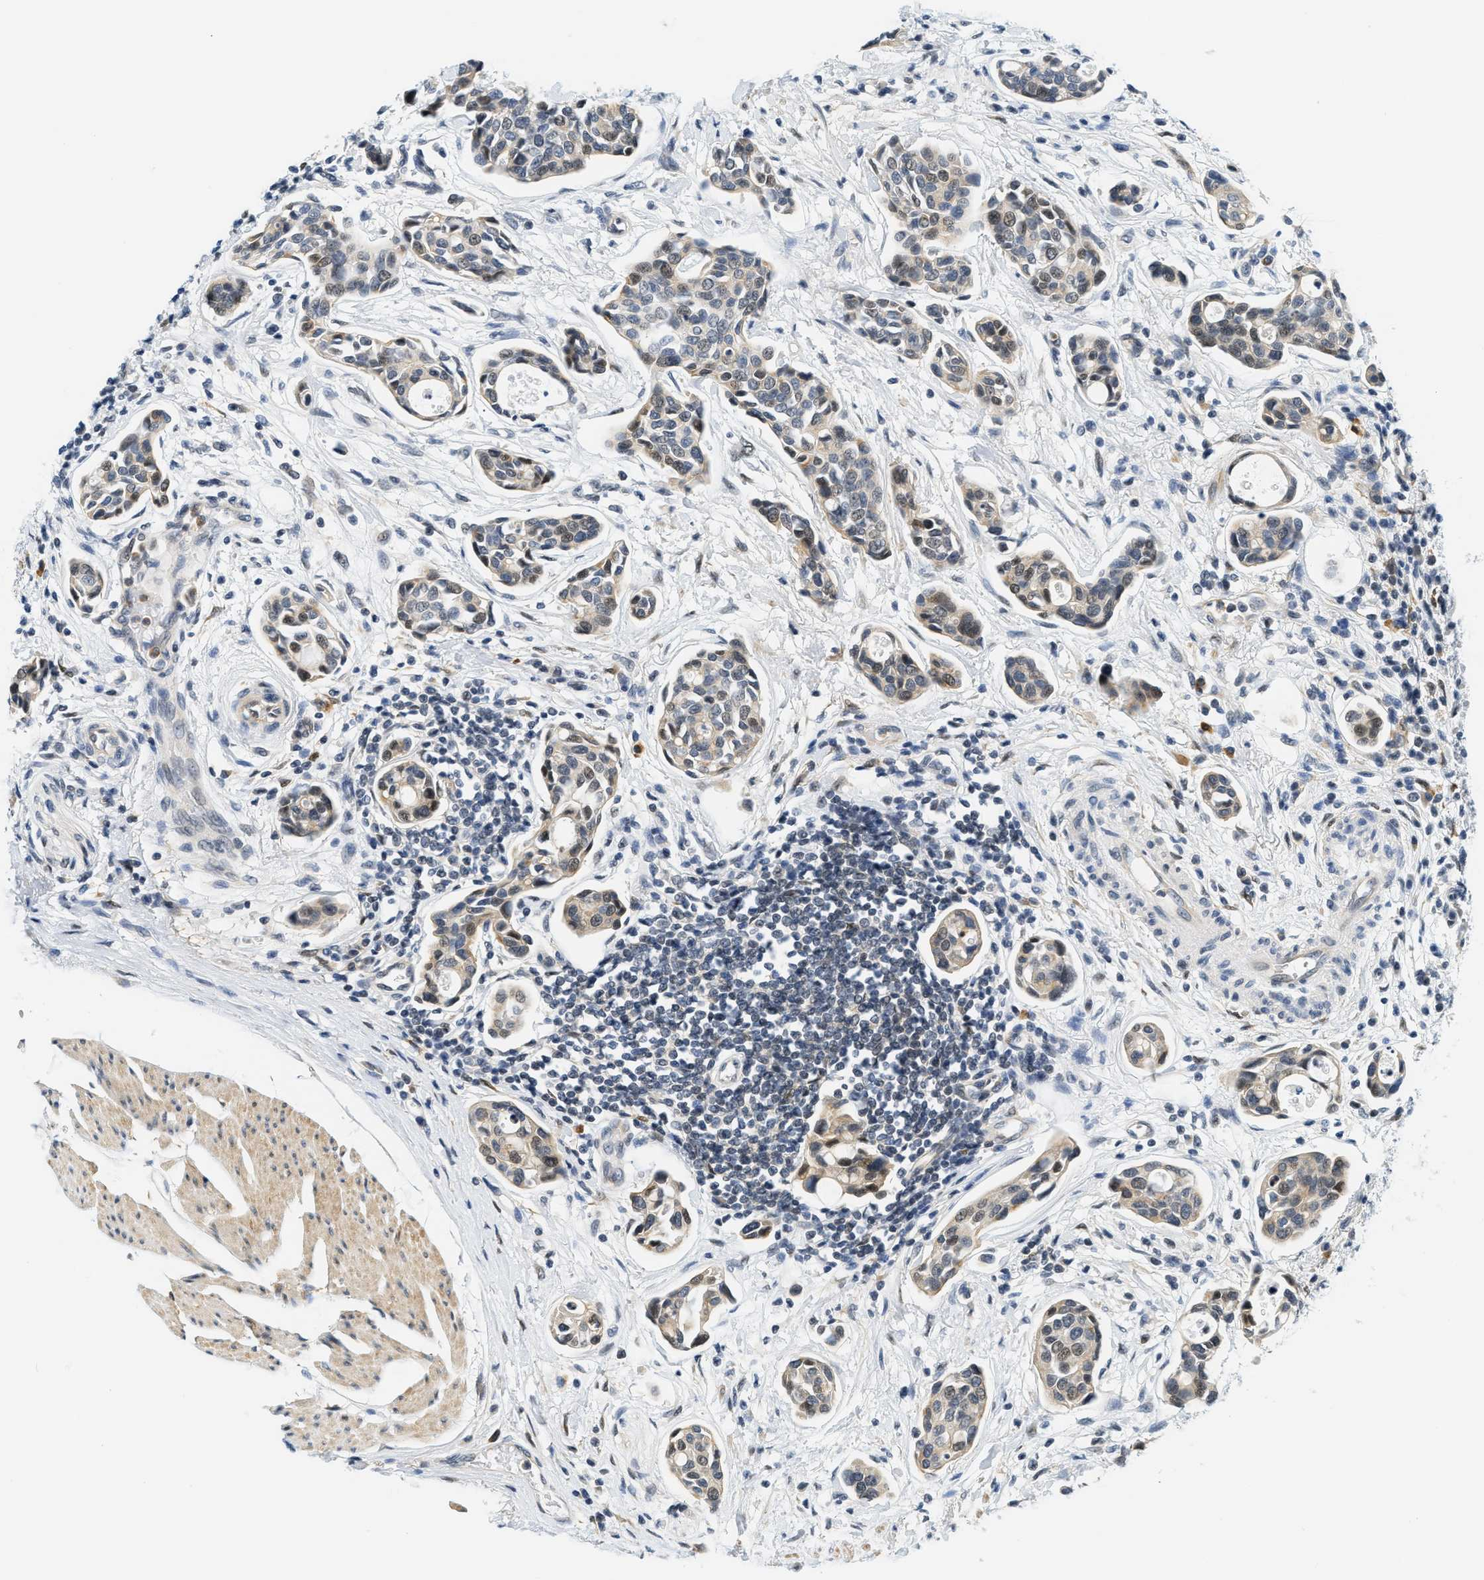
{"staining": {"intensity": "moderate", "quantity": ">75%", "location": "cytoplasmic/membranous,nuclear"}, "tissue": "urothelial cancer", "cell_type": "Tumor cells", "image_type": "cancer", "snomed": [{"axis": "morphology", "description": "Urothelial carcinoma, High grade"}, {"axis": "topography", "description": "Urinary bladder"}], "caption": "This histopathology image shows immunohistochemistry staining of human urothelial cancer, with medium moderate cytoplasmic/membranous and nuclear positivity in approximately >75% of tumor cells.", "gene": "KMT2A", "patient": {"sex": "male", "age": 78}}